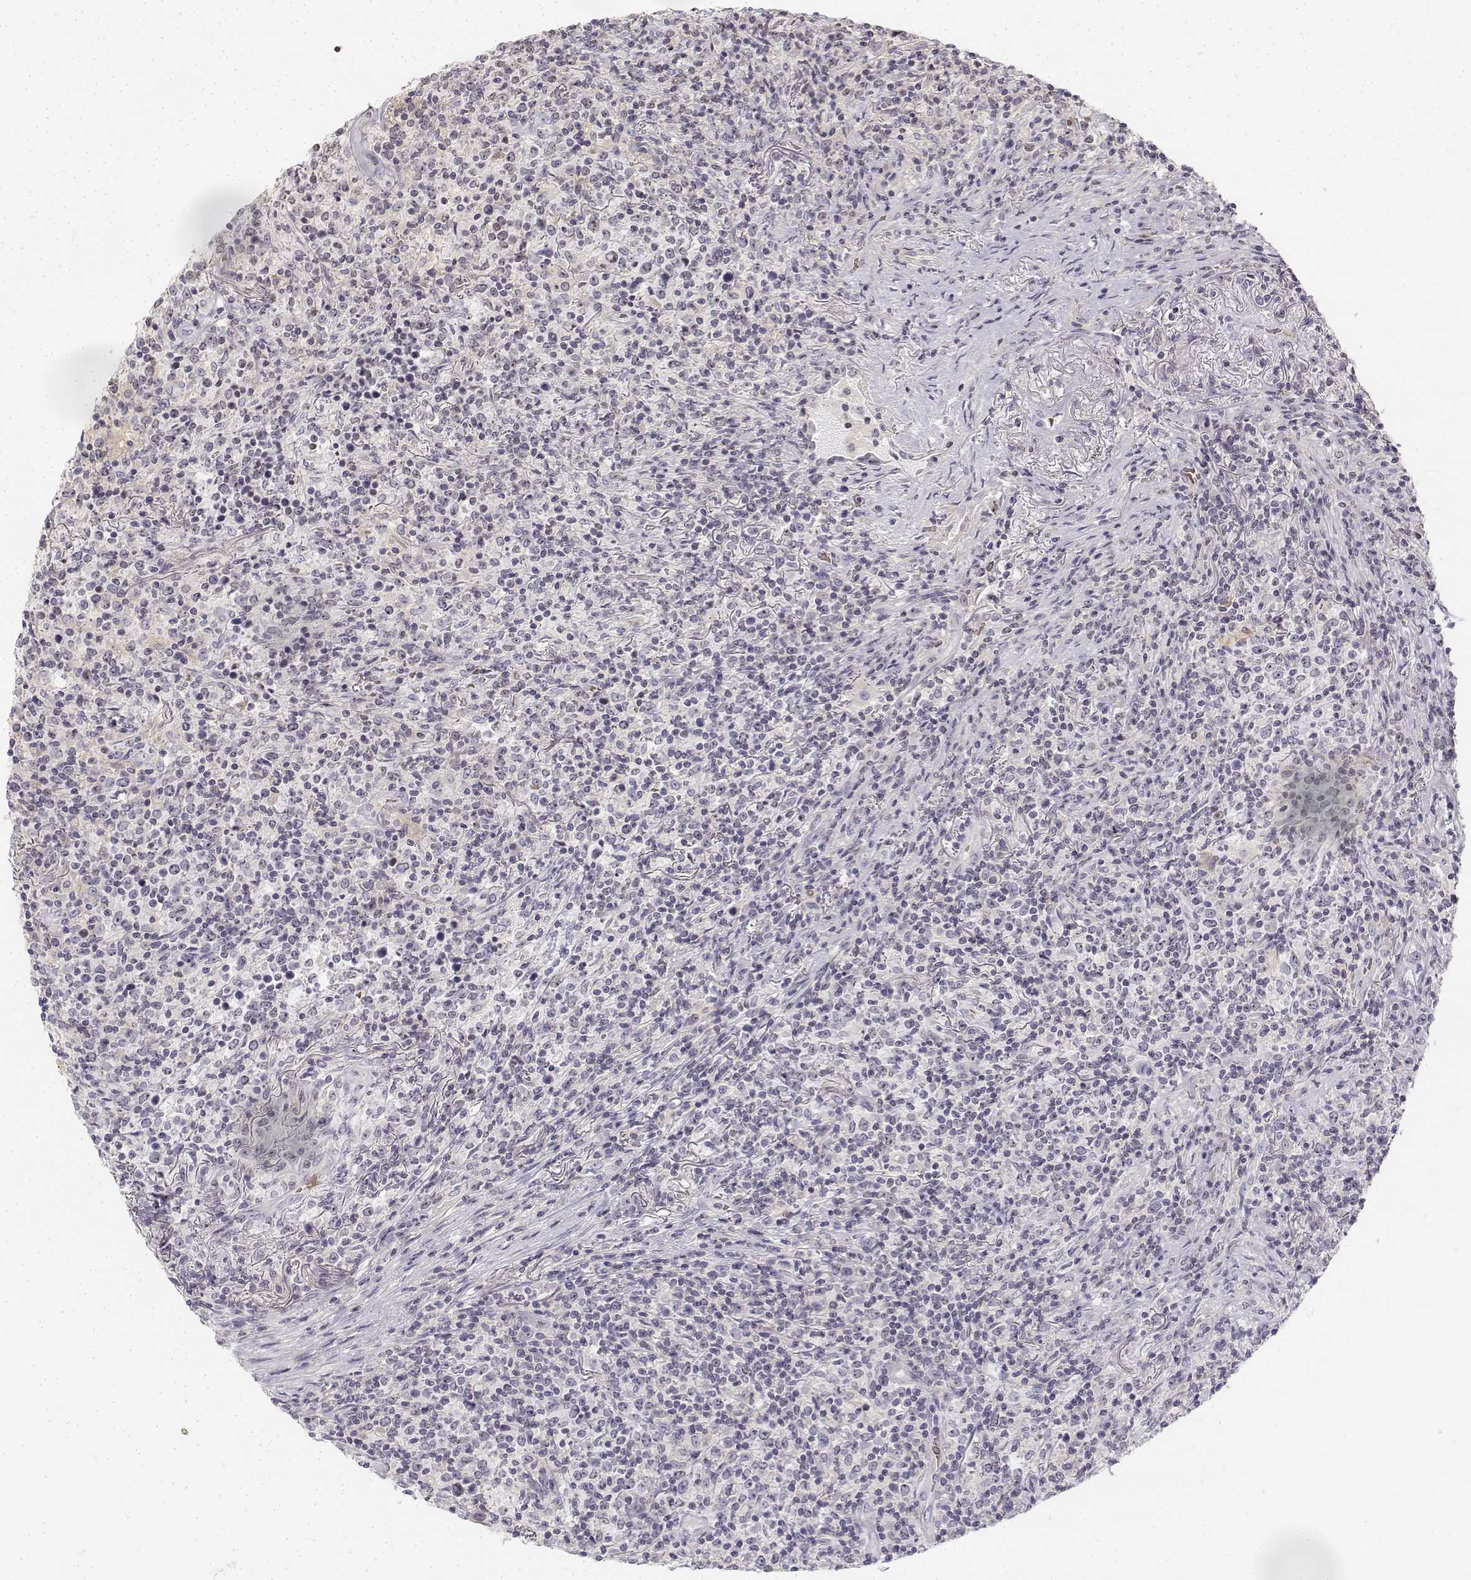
{"staining": {"intensity": "negative", "quantity": "none", "location": "none"}, "tissue": "lymphoma", "cell_type": "Tumor cells", "image_type": "cancer", "snomed": [{"axis": "morphology", "description": "Malignant lymphoma, non-Hodgkin's type, High grade"}, {"axis": "topography", "description": "Lung"}], "caption": "DAB immunohistochemical staining of lymphoma reveals no significant staining in tumor cells. Nuclei are stained in blue.", "gene": "GLIPR1L2", "patient": {"sex": "male", "age": 79}}